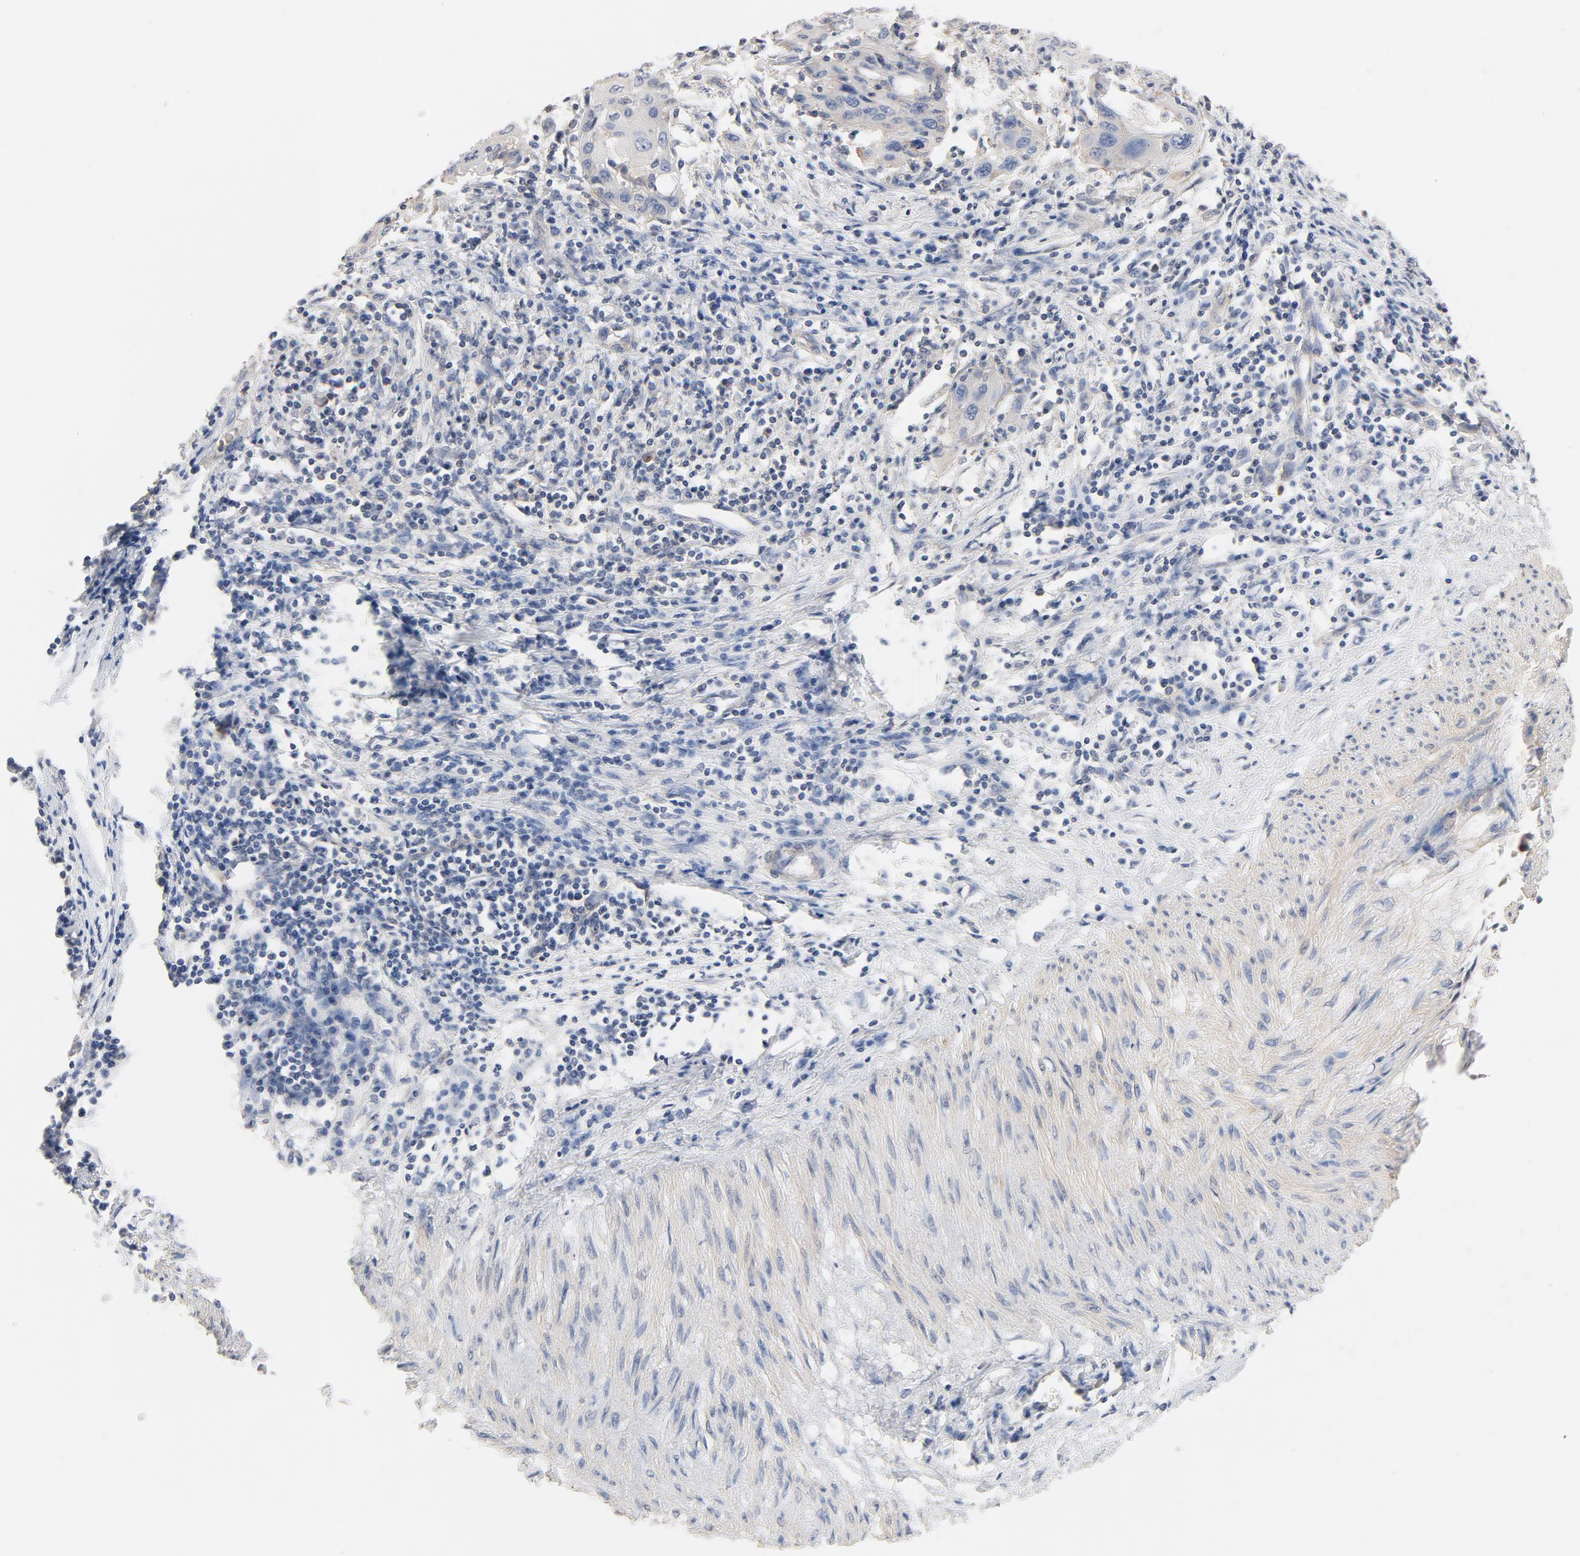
{"staining": {"intensity": "weak", "quantity": "<25%", "location": "cytoplasmic/membranous"}, "tissue": "cervical cancer", "cell_type": "Tumor cells", "image_type": "cancer", "snomed": [{"axis": "morphology", "description": "Squamous cell carcinoma, NOS"}, {"axis": "topography", "description": "Cervix"}], "caption": "Immunohistochemical staining of cervical cancer shows no significant staining in tumor cells.", "gene": "STRN3", "patient": {"sex": "female", "age": 54}}